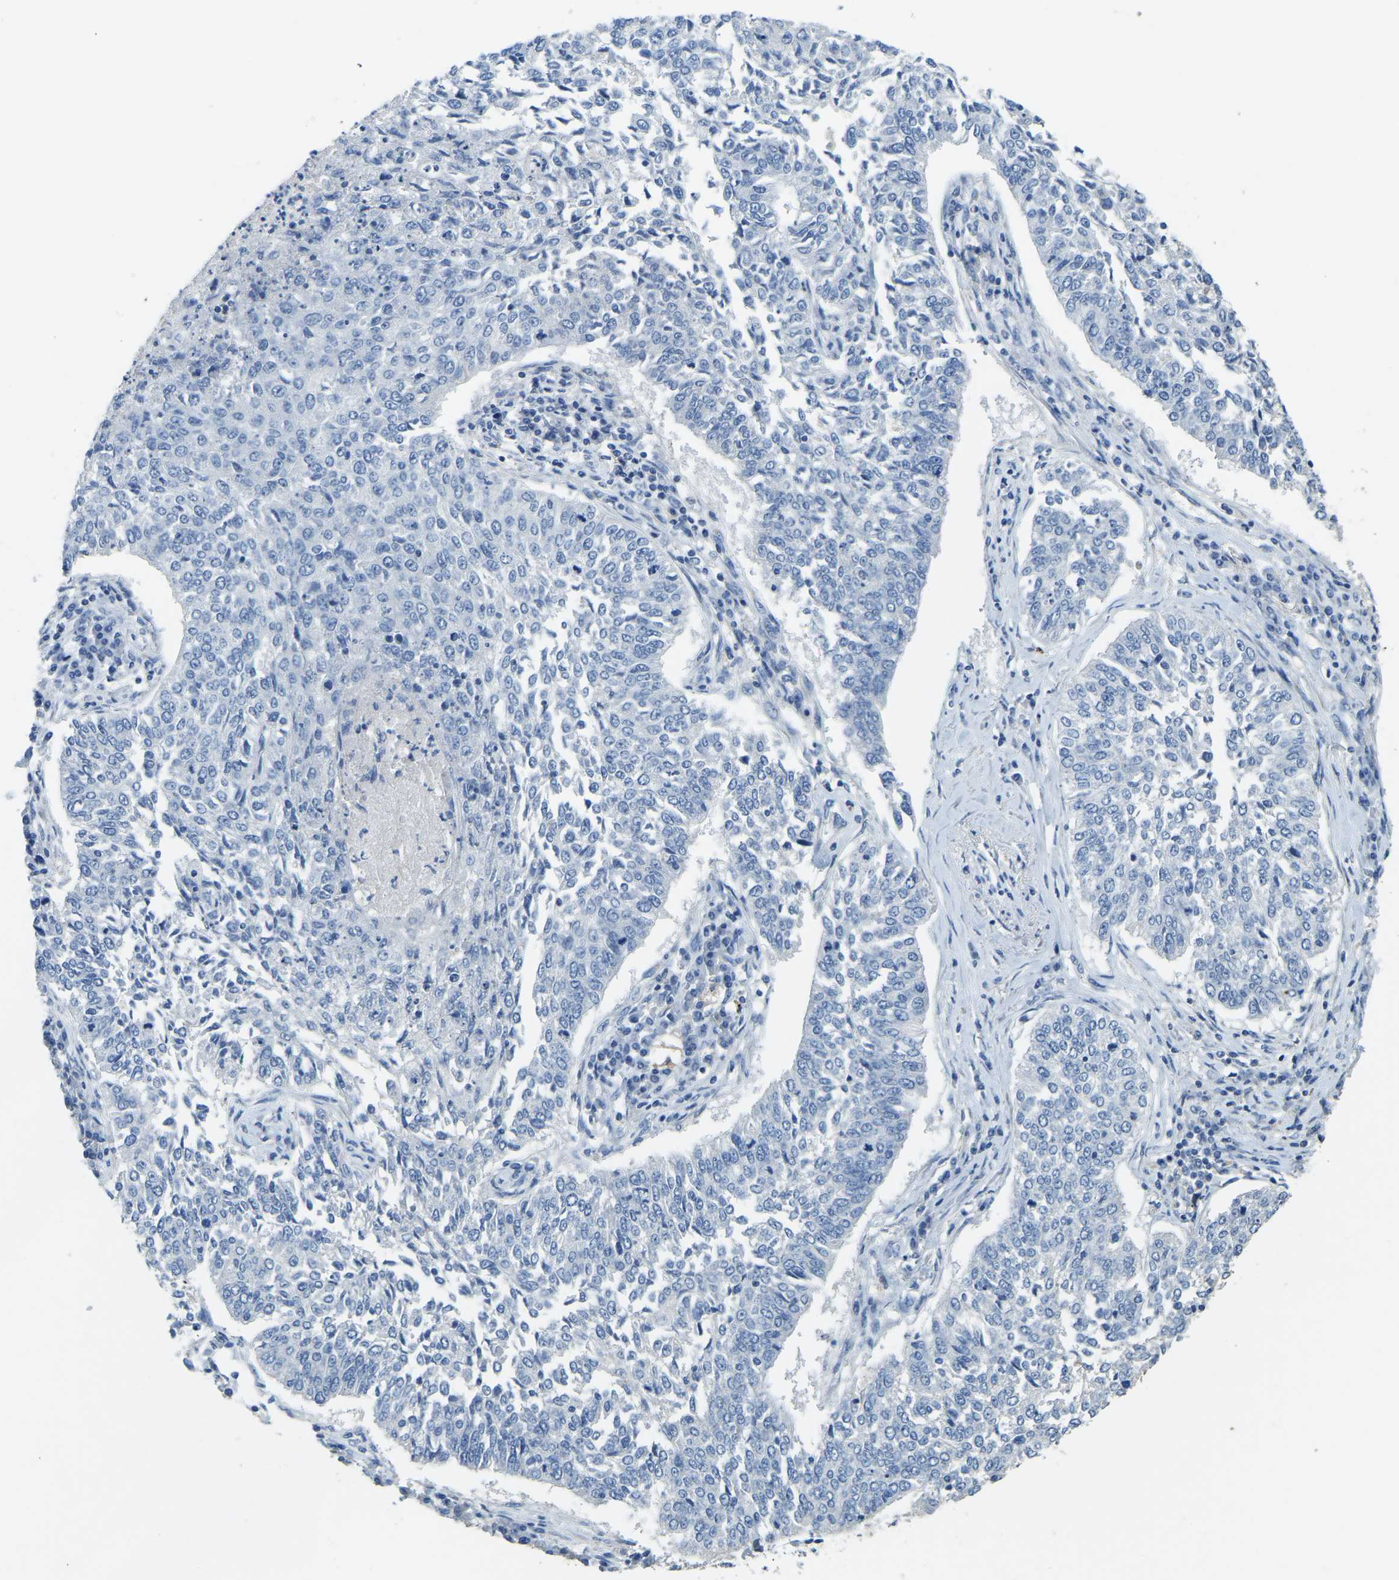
{"staining": {"intensity": "negative", "quantity": "none", "location": "none"}, "tissue": "lung cancer", "cell_type": "Tumor cells", "image_type": "cancer", "snomed": [{"axis": "morphology", "description": "Normal tissue, NOS"}, {"axis": "morphology", "description": "Squamous cell carcinoma, NOS"}, {"axis": "topography", "description": "Cartilage tissue"}, {"axis": "topography", "description": "Bronchus"}, {"axis": "topography", "description": "Lung"}], "caption": "An immunohistochemistry histopathology image of squamous cell carcinoma (lung) is shown. There is no staining in tumor cells of squamous cell carcinoma (lung).", "gene": "FAM174A", "patient": {"sex": "female", "age": 49}}